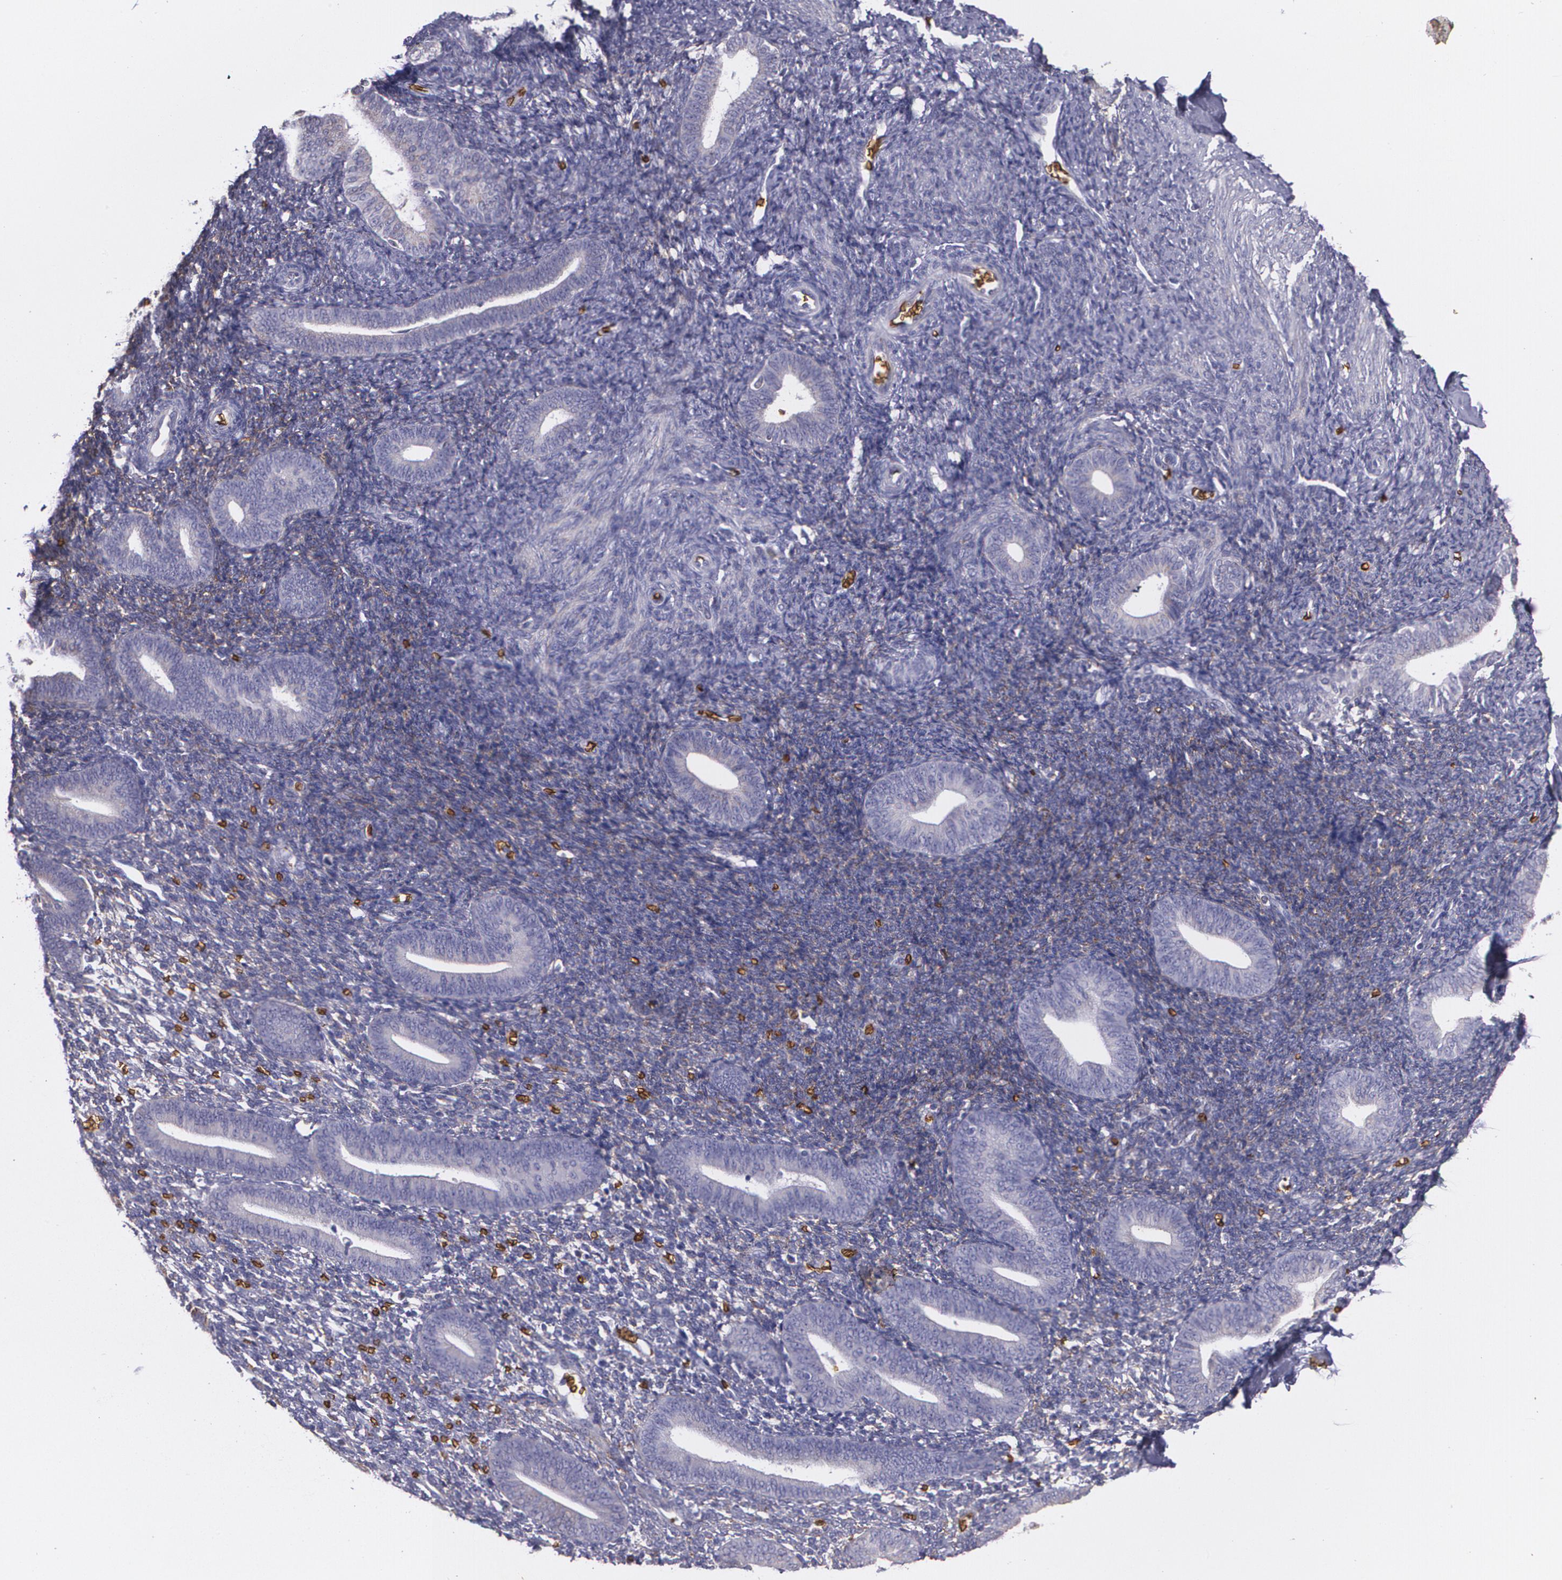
{"staining": {"intensity": "weak", "quantity": "25%-75%", "location": "cytoplasmic/membranous"}, "tissue": "endometrium", "cell_type": "Cells in endometrial stroma", "image_type": "normal", "snomed": [{"axis": "morphology", "description": "Normal tissue, NOS"}, {"axis": "topography", "description": "Smooth muscle"}, {"axis": "topography", "description": "Endometrium"}], "caption": "Cells in endometrial stroma demonstrate weak cytoplasmic/membranous expression in approximately 25%-75% of cells in unremarkable endometrium. The staining is performed using DAB (3,3'-diaminobenzidine) brown chromogen to label protein expression. The nuclei are counter-stained blue using hematoxylin.", "gene": "SLC2A1", "patient": {"sex": "female", "age": 57}}